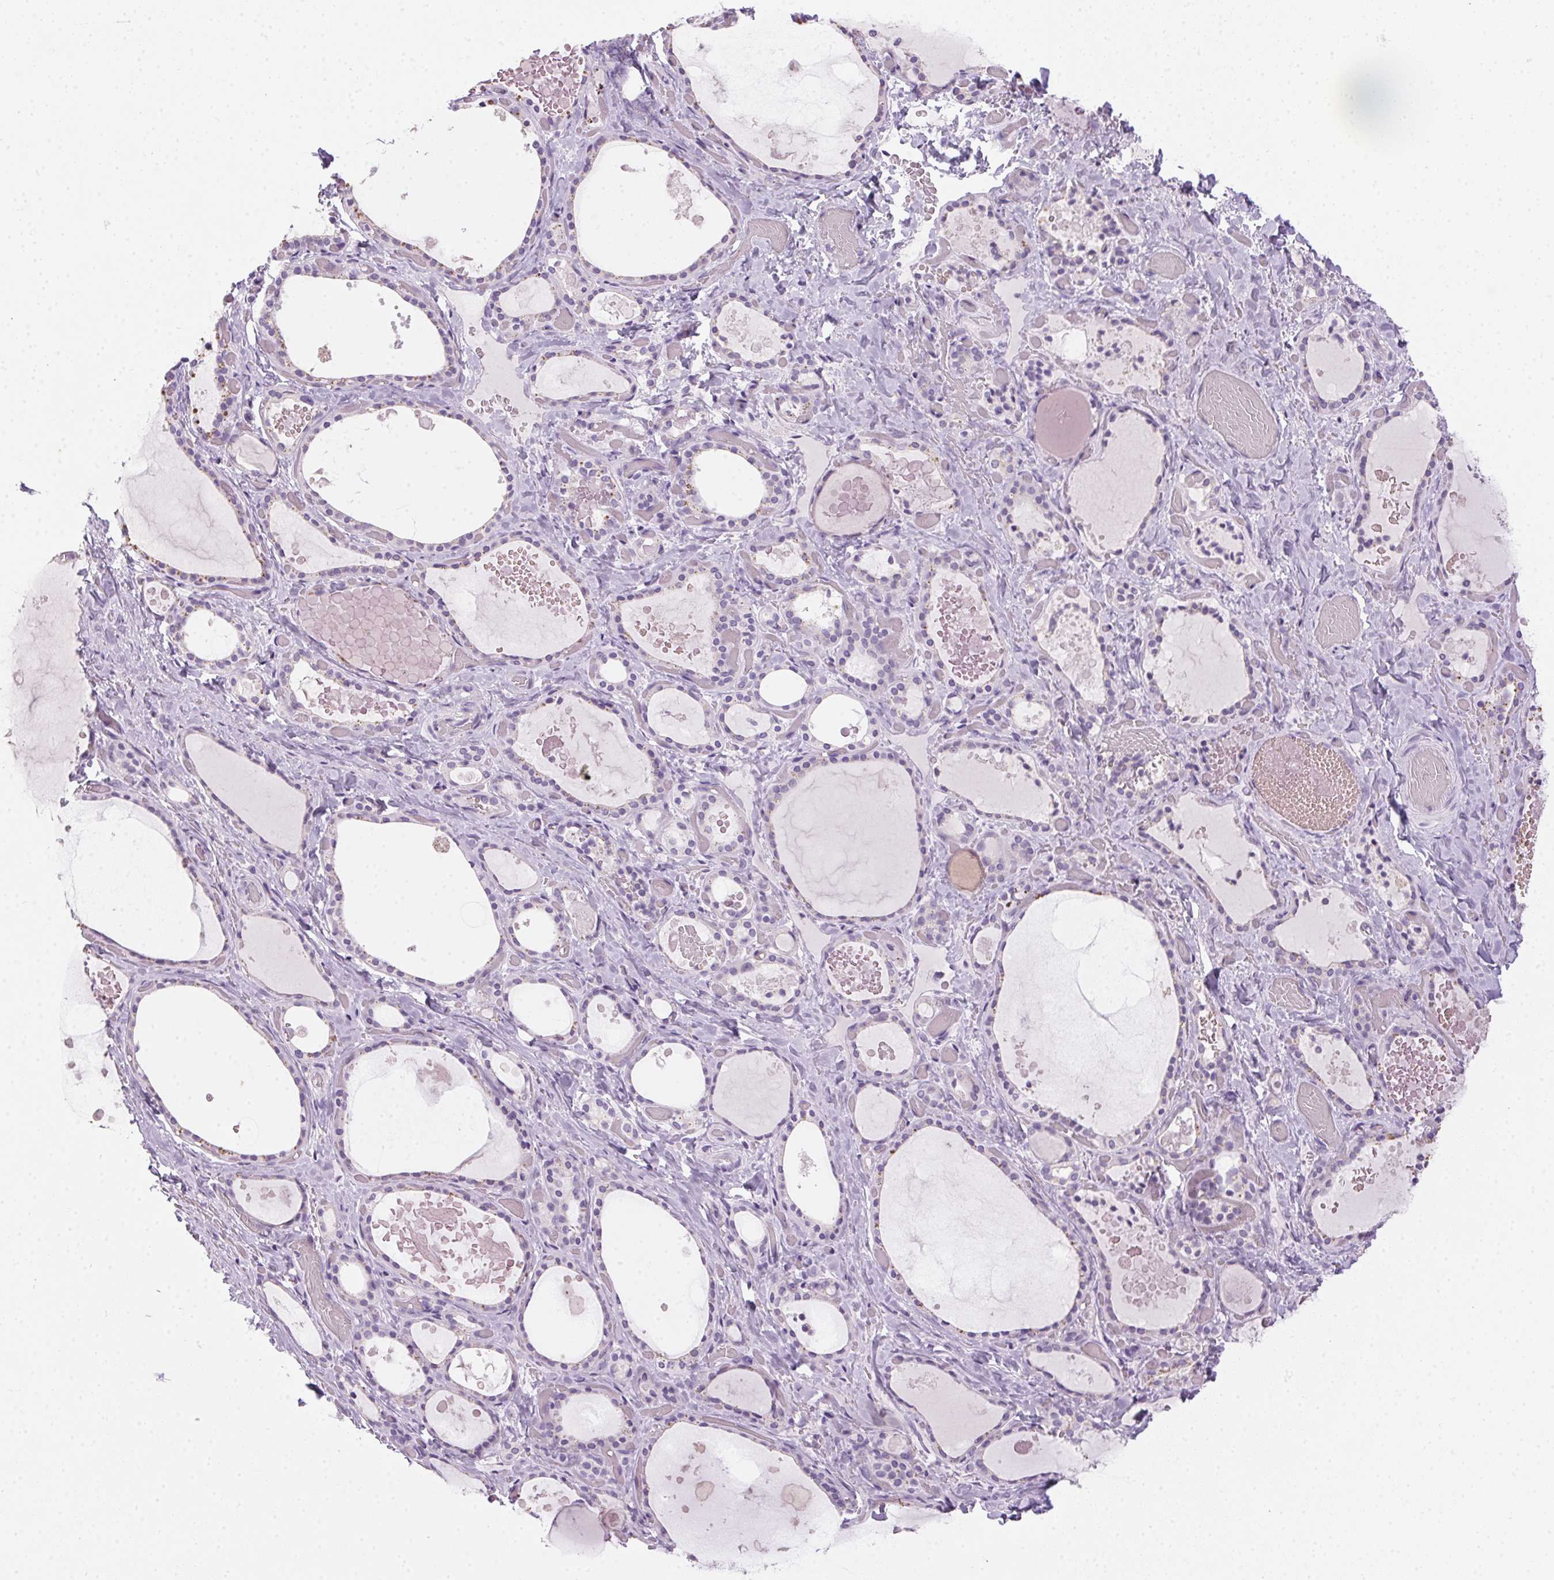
{"staining": {"intensity": "negative", "quantity": "none", "location": "none"}, "tissue": "thyroid gland", "cell_type": "Glandular cells", "image_type": "normal", "snomed": [{"axis": "morphology", "description": "Normal tissue, NOS"}, {"axis": "topography", "description": "Thyroid gland"}], "caption": "Thyroid gland was stained to show a protein in brown. There is no significant expression in glandular cells. (Brightfield microscopy of DAB immunohistochemistry (IHC) at high magnification).", "gene": "POPDC2", "patient": {"sex": "female", "age": 56}}